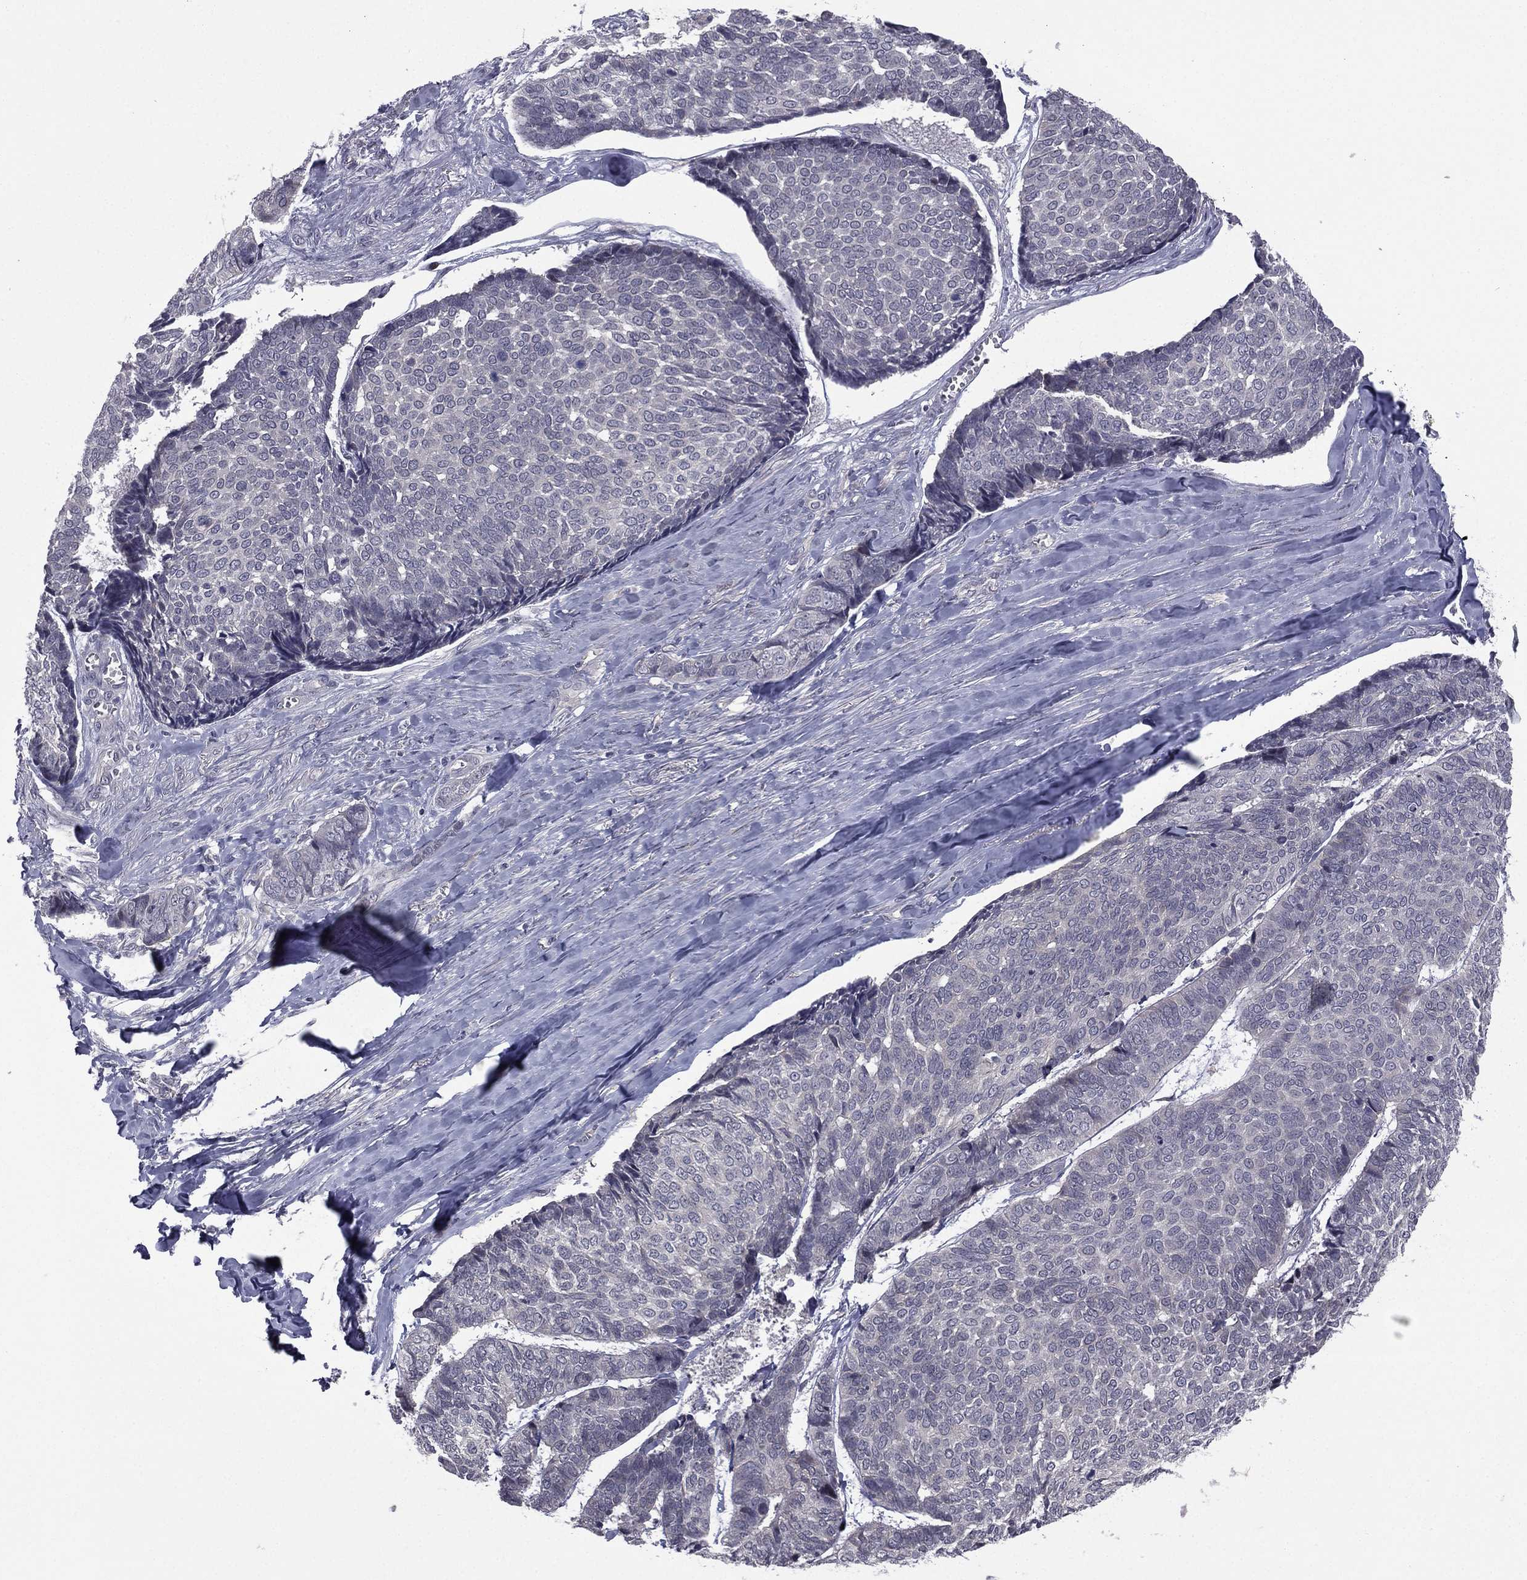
{"staining": {"intensity": "negative", "quantity": "none", "location": "none"}, "tissue": "skin cancer", "cell_type": "Tumor cells", "image_type": "cancer", "snomed": [{"axis": "morphology", "description": "Basal cell carcinoma"}, {"axis": "topography", "description": "Skin"}], "caption": "Human skin cancer stained for a protein using immunohistochemistry (IHC) displays no positivity in tumor cells.", "gene": "ACTRT2", "patient": {"sex": "male", "age": 86}}